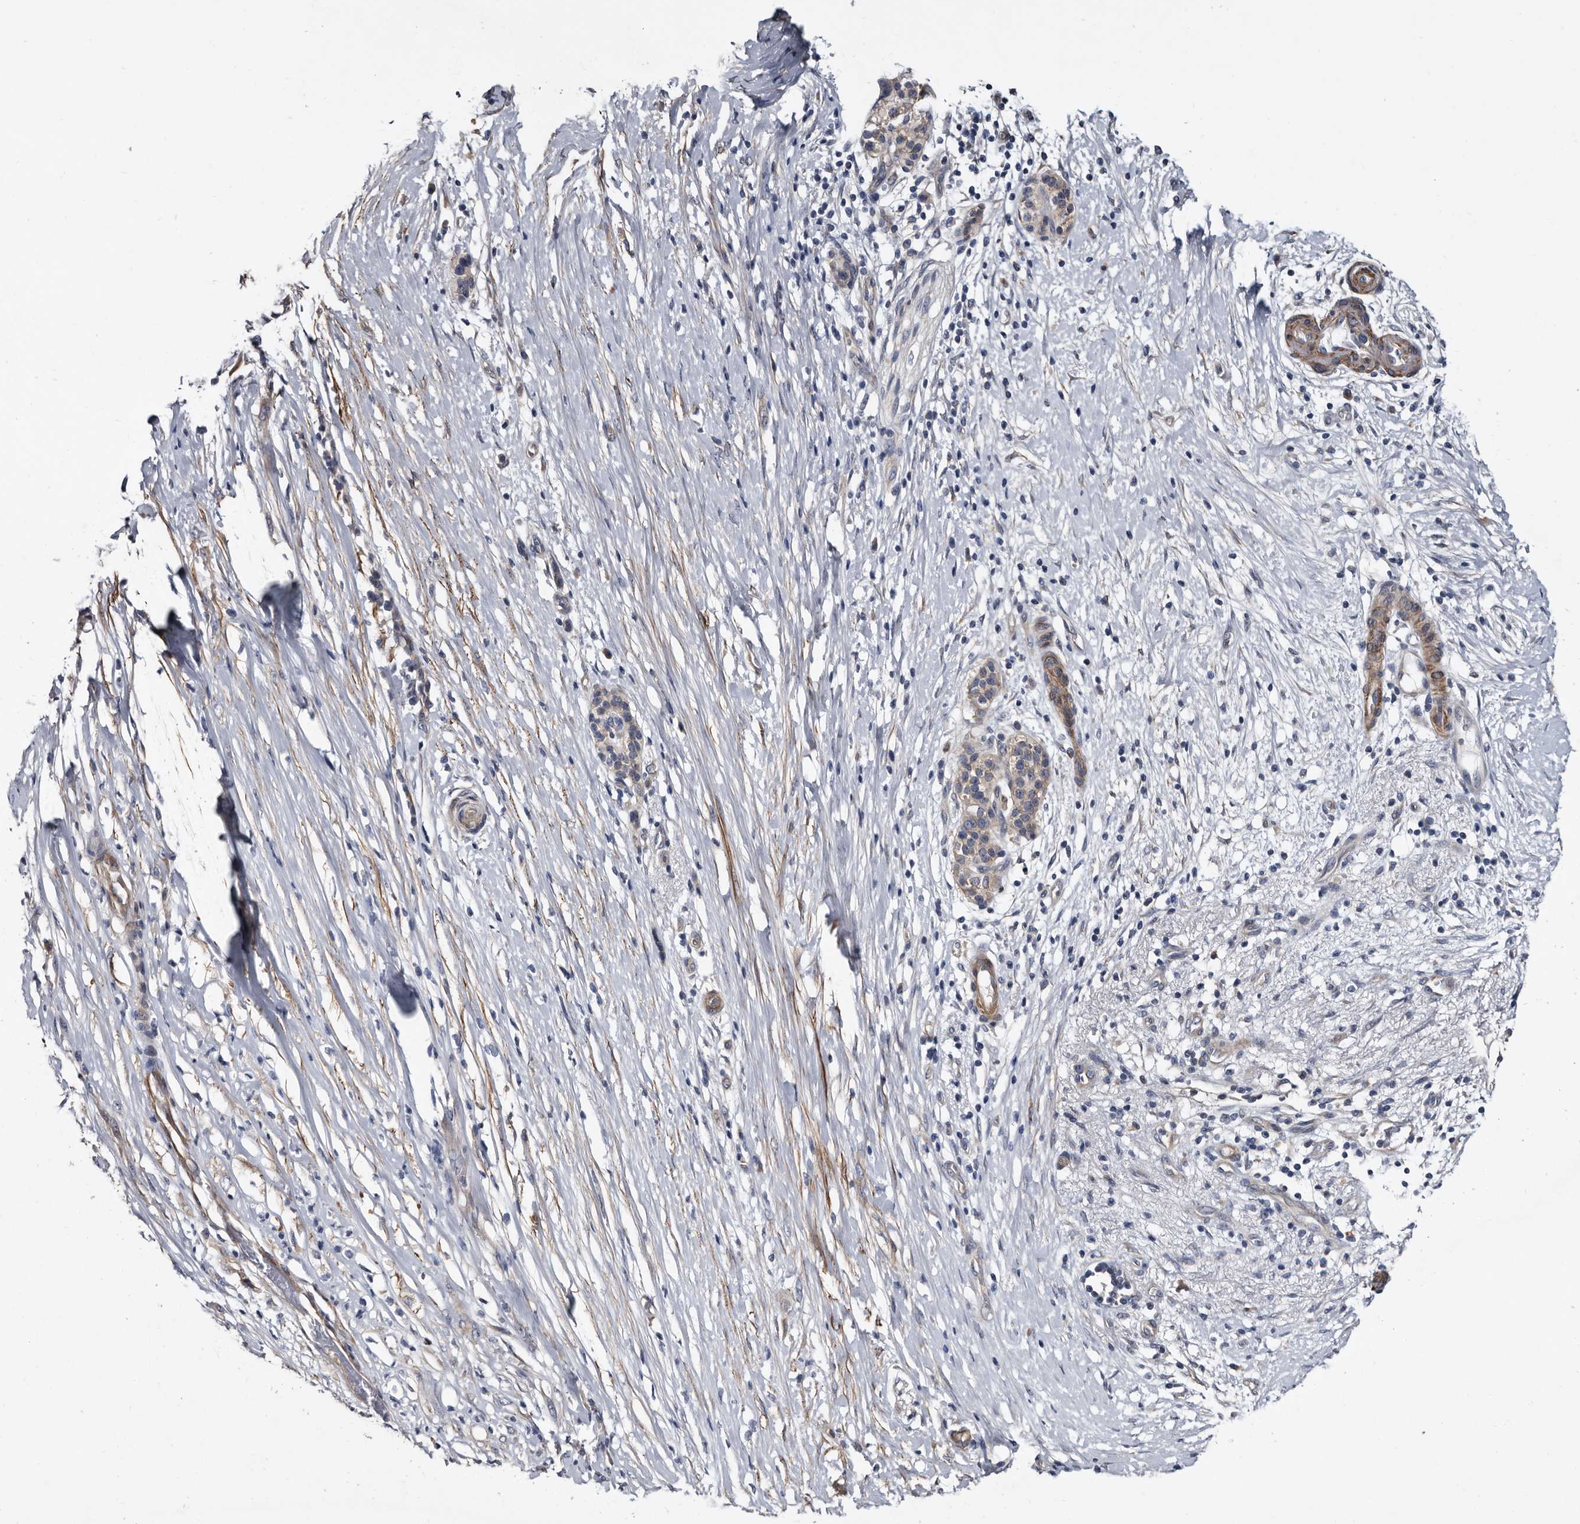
{"staining": {"intensity": "negative", "quantity": "none", "location": "none"}, "tissue": "pancreatic cancer", "cell_type": "Tumor cells", "image_type": "cancer", "snomed": [{"axis": "morphology", "description": "Adenocarcinoma, NOS"}, {"axis": "topography", "description": "Pancreas"}], "caption": "Protein analysis of pancreatic cancer (adenocarcinoma) reveals no significant staining in tumor cells.", "gene": "IARS1", "patient": {"sex": "male", "age": 50}}